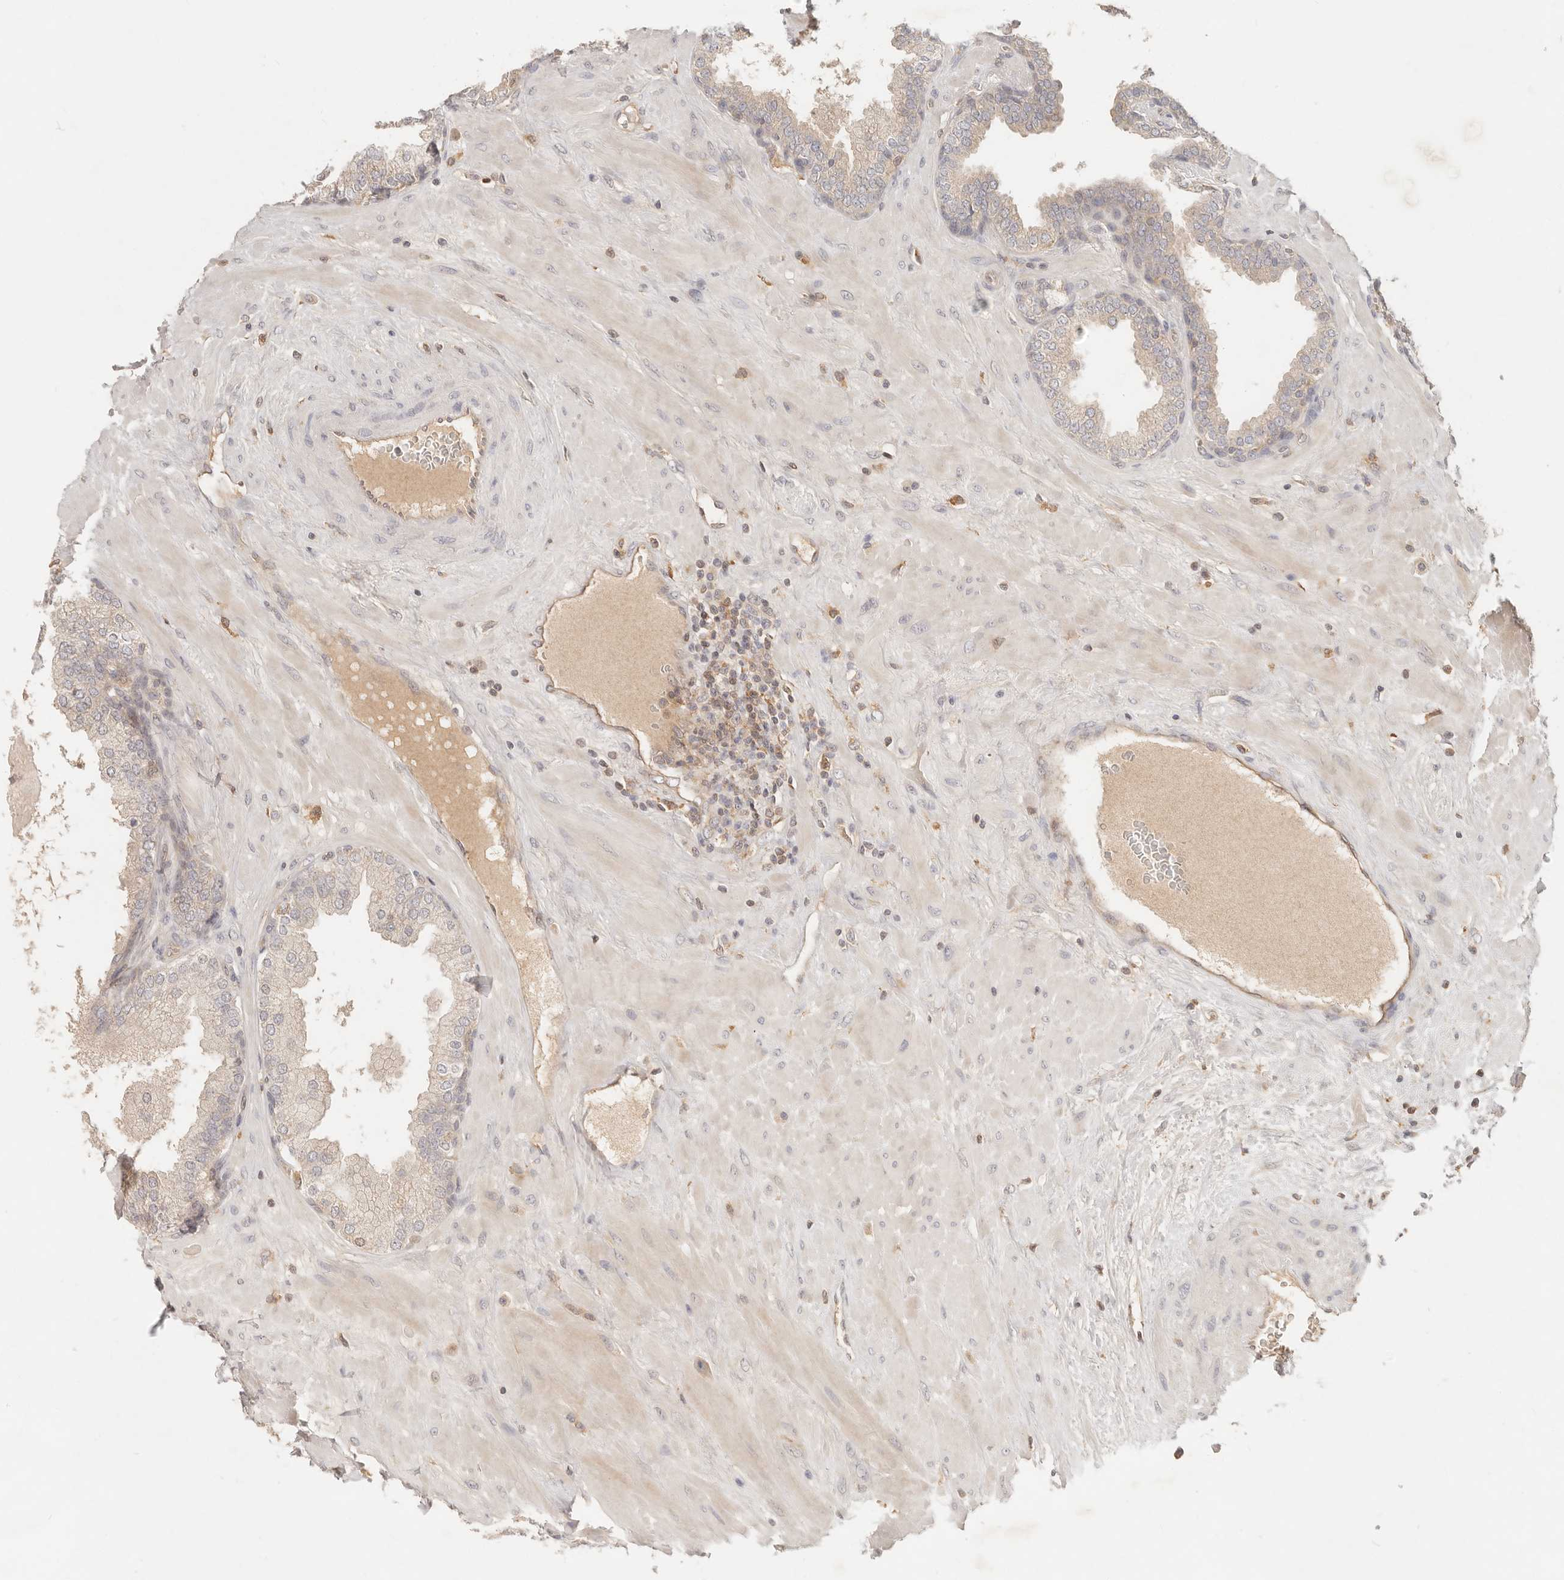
{"staining": {"intensity": "negative", "quantity": "none", "location": "none"}, "tissue": "prostate", "cell_type": "Glandular cells", "image_type": "normal", "snomed": [{"axis": "morphology", "description": "Normal tissue, NOS"}, {"axis": "topography", "description": "Prostate"}], "caption": "DAB immunohistochemical staining of unremarkable prostate exhibits no significant expression in glandular cells.", "gene": "NECAP2", "patient": {"sex": "male", "age": 51}}